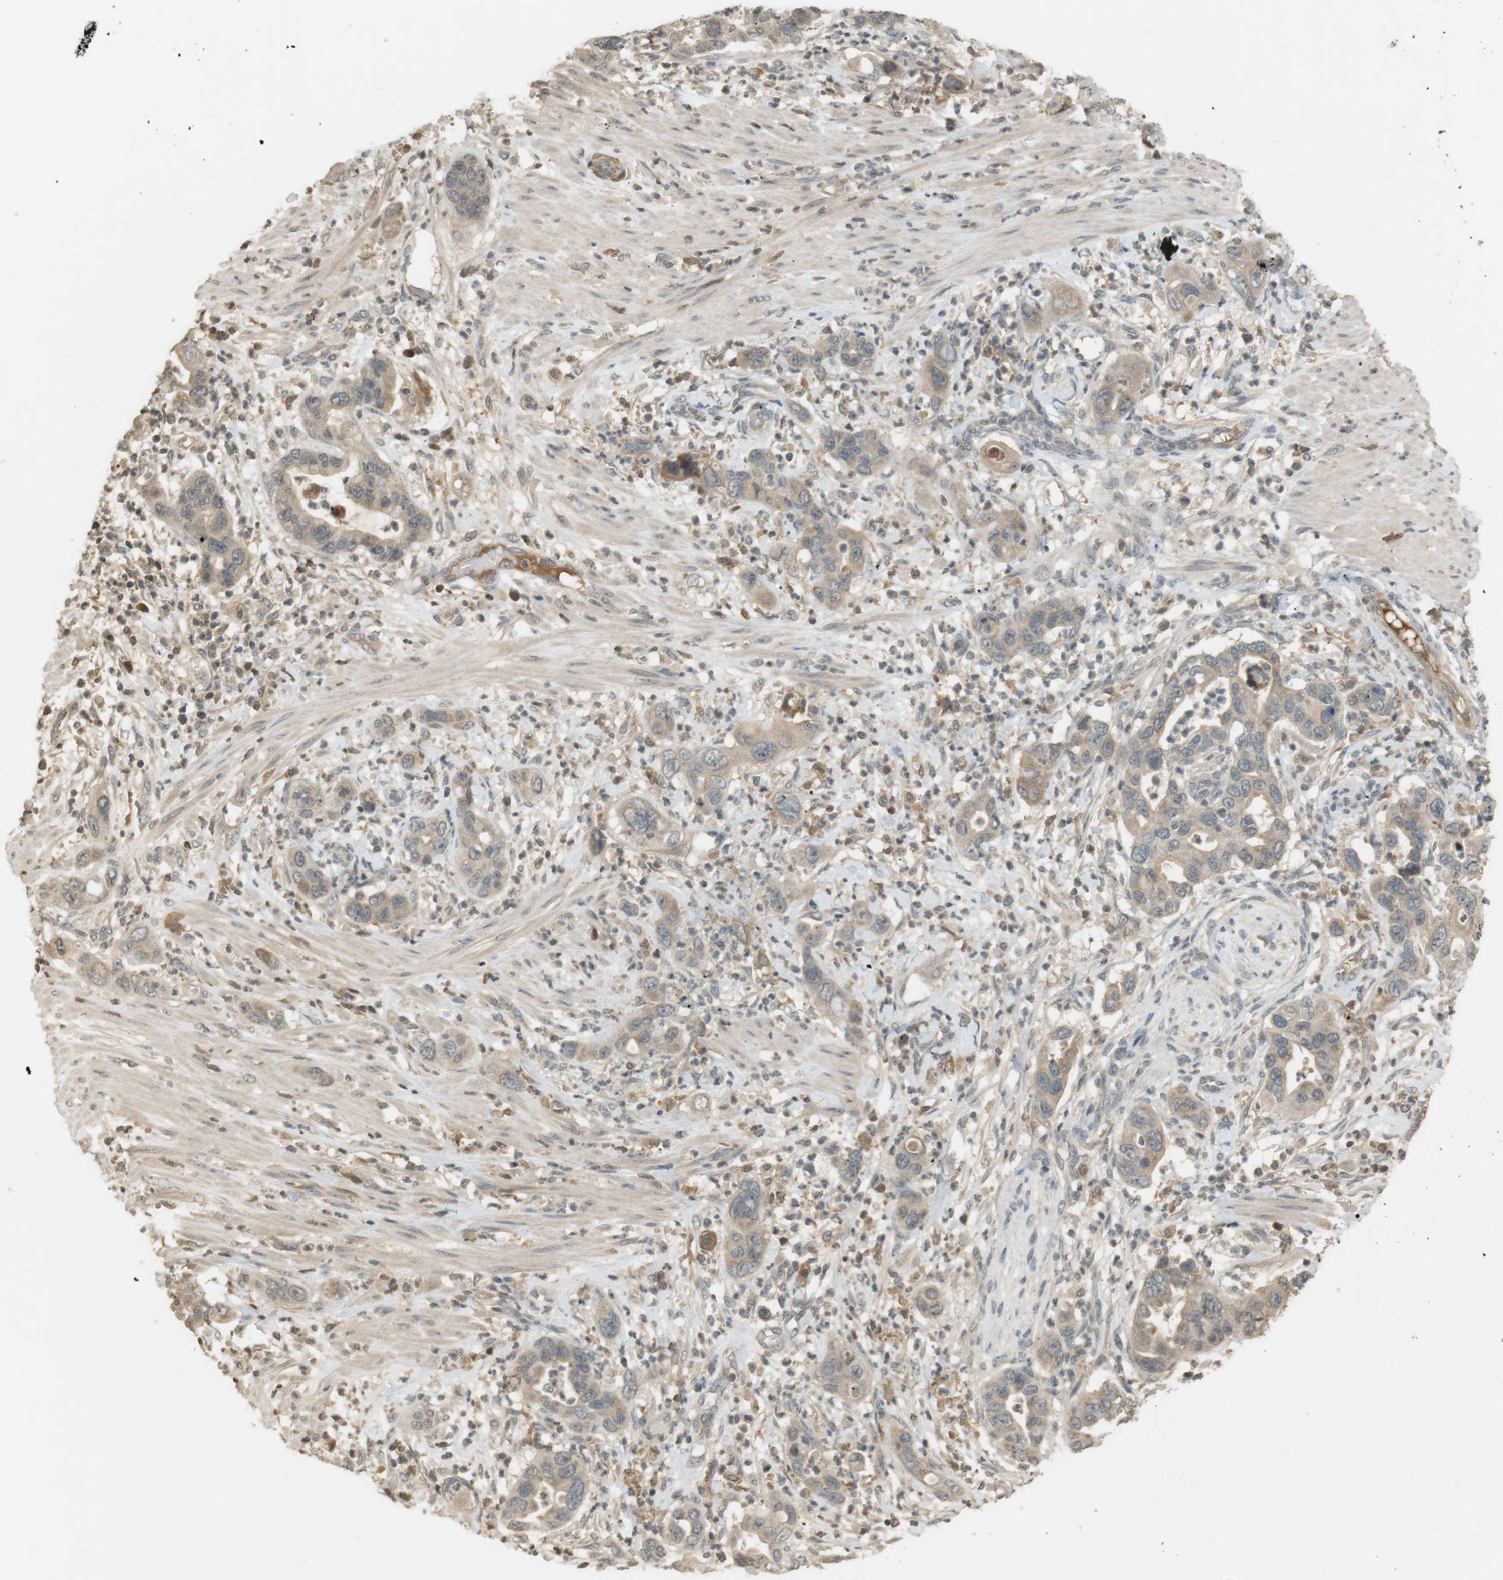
{"staining": {"intensity": "weak", "quantity": ">75%", "location": "cytoplasmic/membranous"}, "tissue": "pancreatic cancer", "cell_type": "Tumor cells", "image_type": "cancer", "snomed": [{"axis": "morphology", "description": "Adenocarcinoma, NOS"}, {"axis": "topography", "description": "Pancreas"}], "caption": "Pancreatic cancer (adenocarcinoma) stained with a brown dye demonstrates weak cytoplasmic/membranous positive staining in about >75% of tumor cells.", "gene": "SRR", "patient": {"sex": "female", "age": 71}}